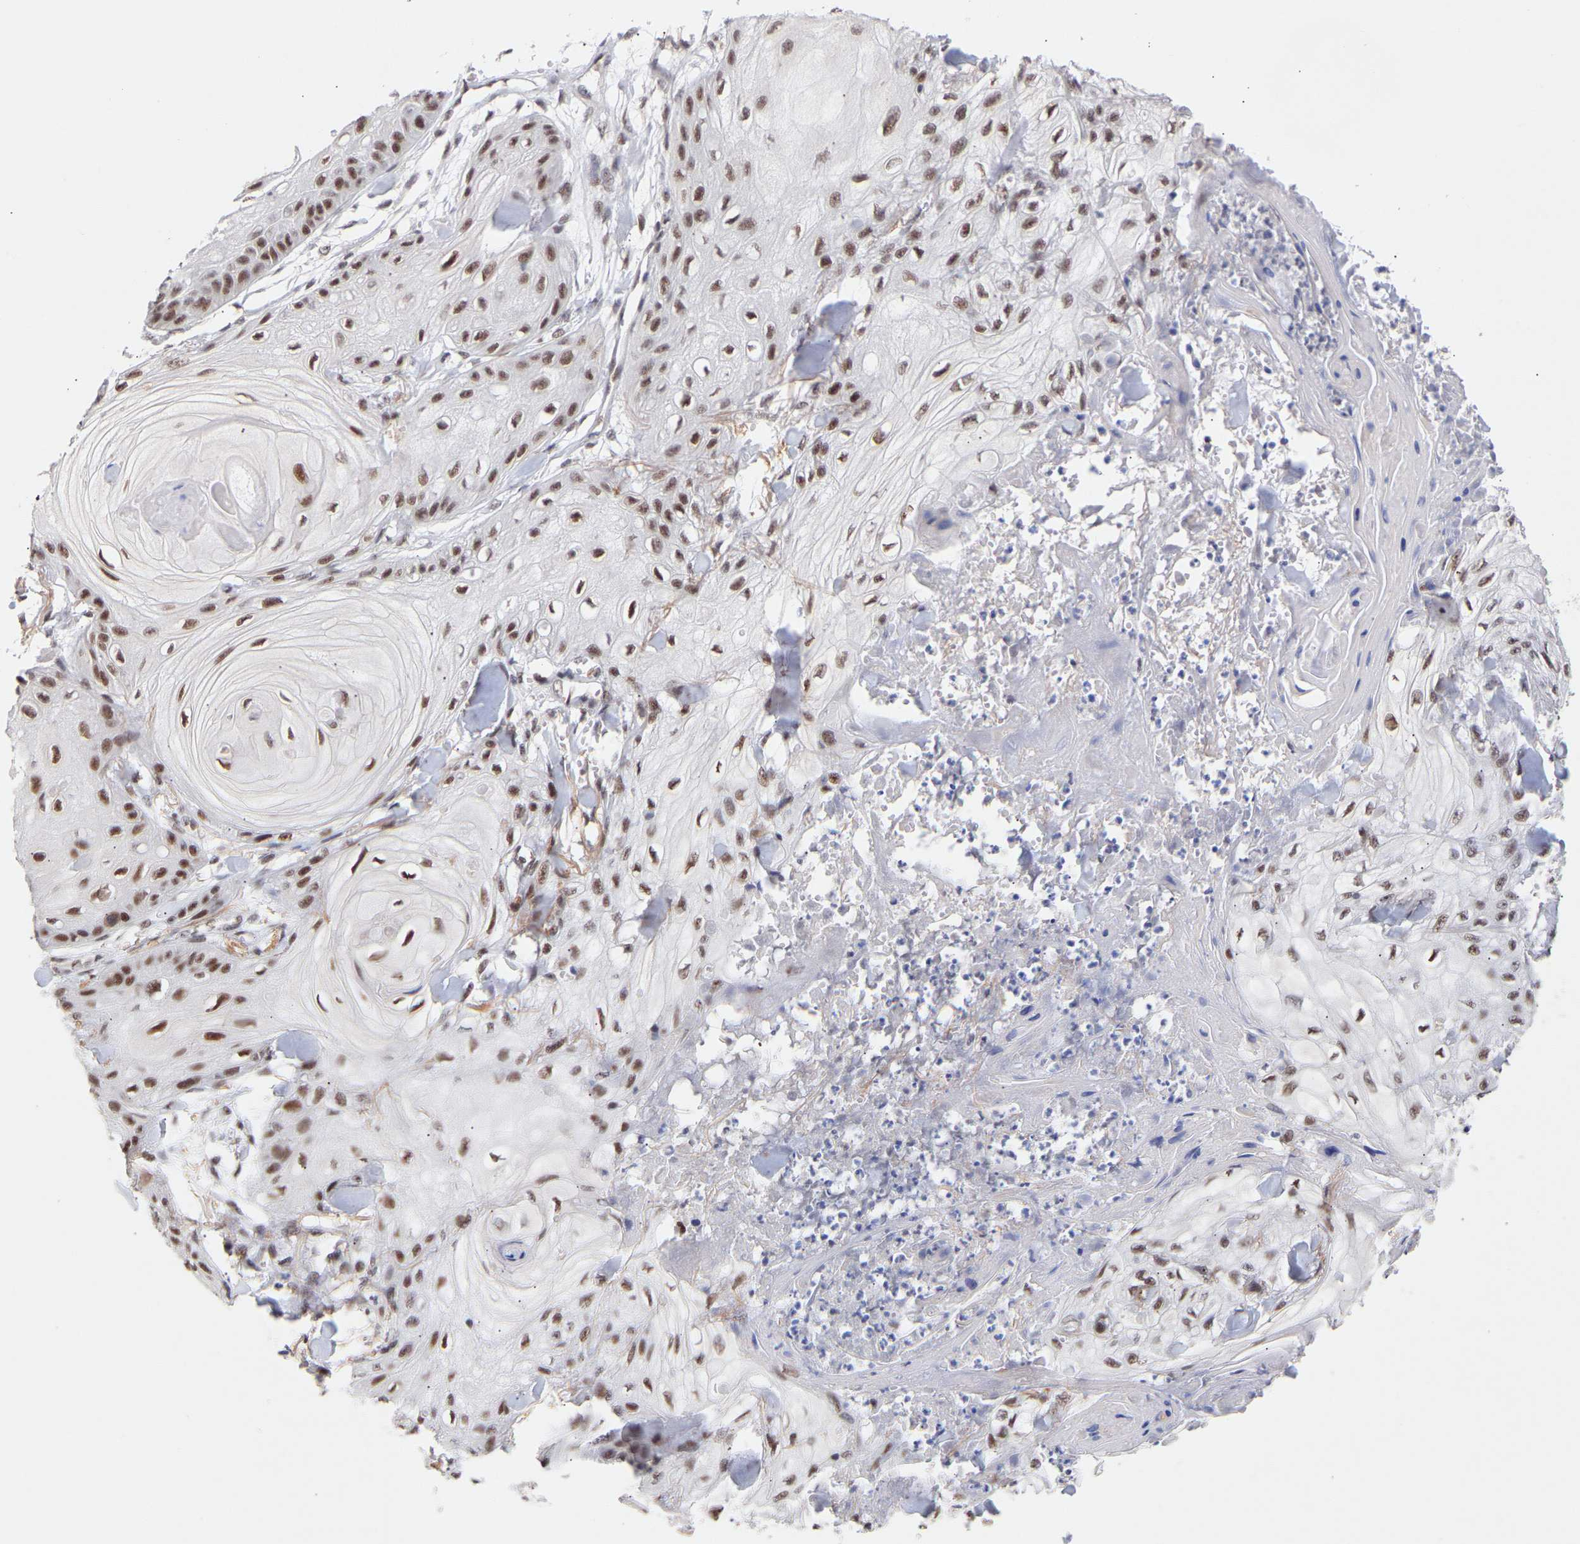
{"staining": {"intensity": "moderate", "quantity": ">75%", "location": "nuclear"}, "tissue": "skin cancer", "cell_type": "Tumor cells", "image_type": "cancer", "snomed": [{"axis": "morphology", "description": "Squamous cell carcinoma, NOS"}, {"axis": "topography", "description": "Skin"}], "caption": "A photomicrograph showing moderate nuclear positivity in approximately >75% of tumor cells in skin cancer, as visualized by brown immunohistochemical staining.", "gene": "RBM15", "patient": {"sex": "male", "age": 74}}